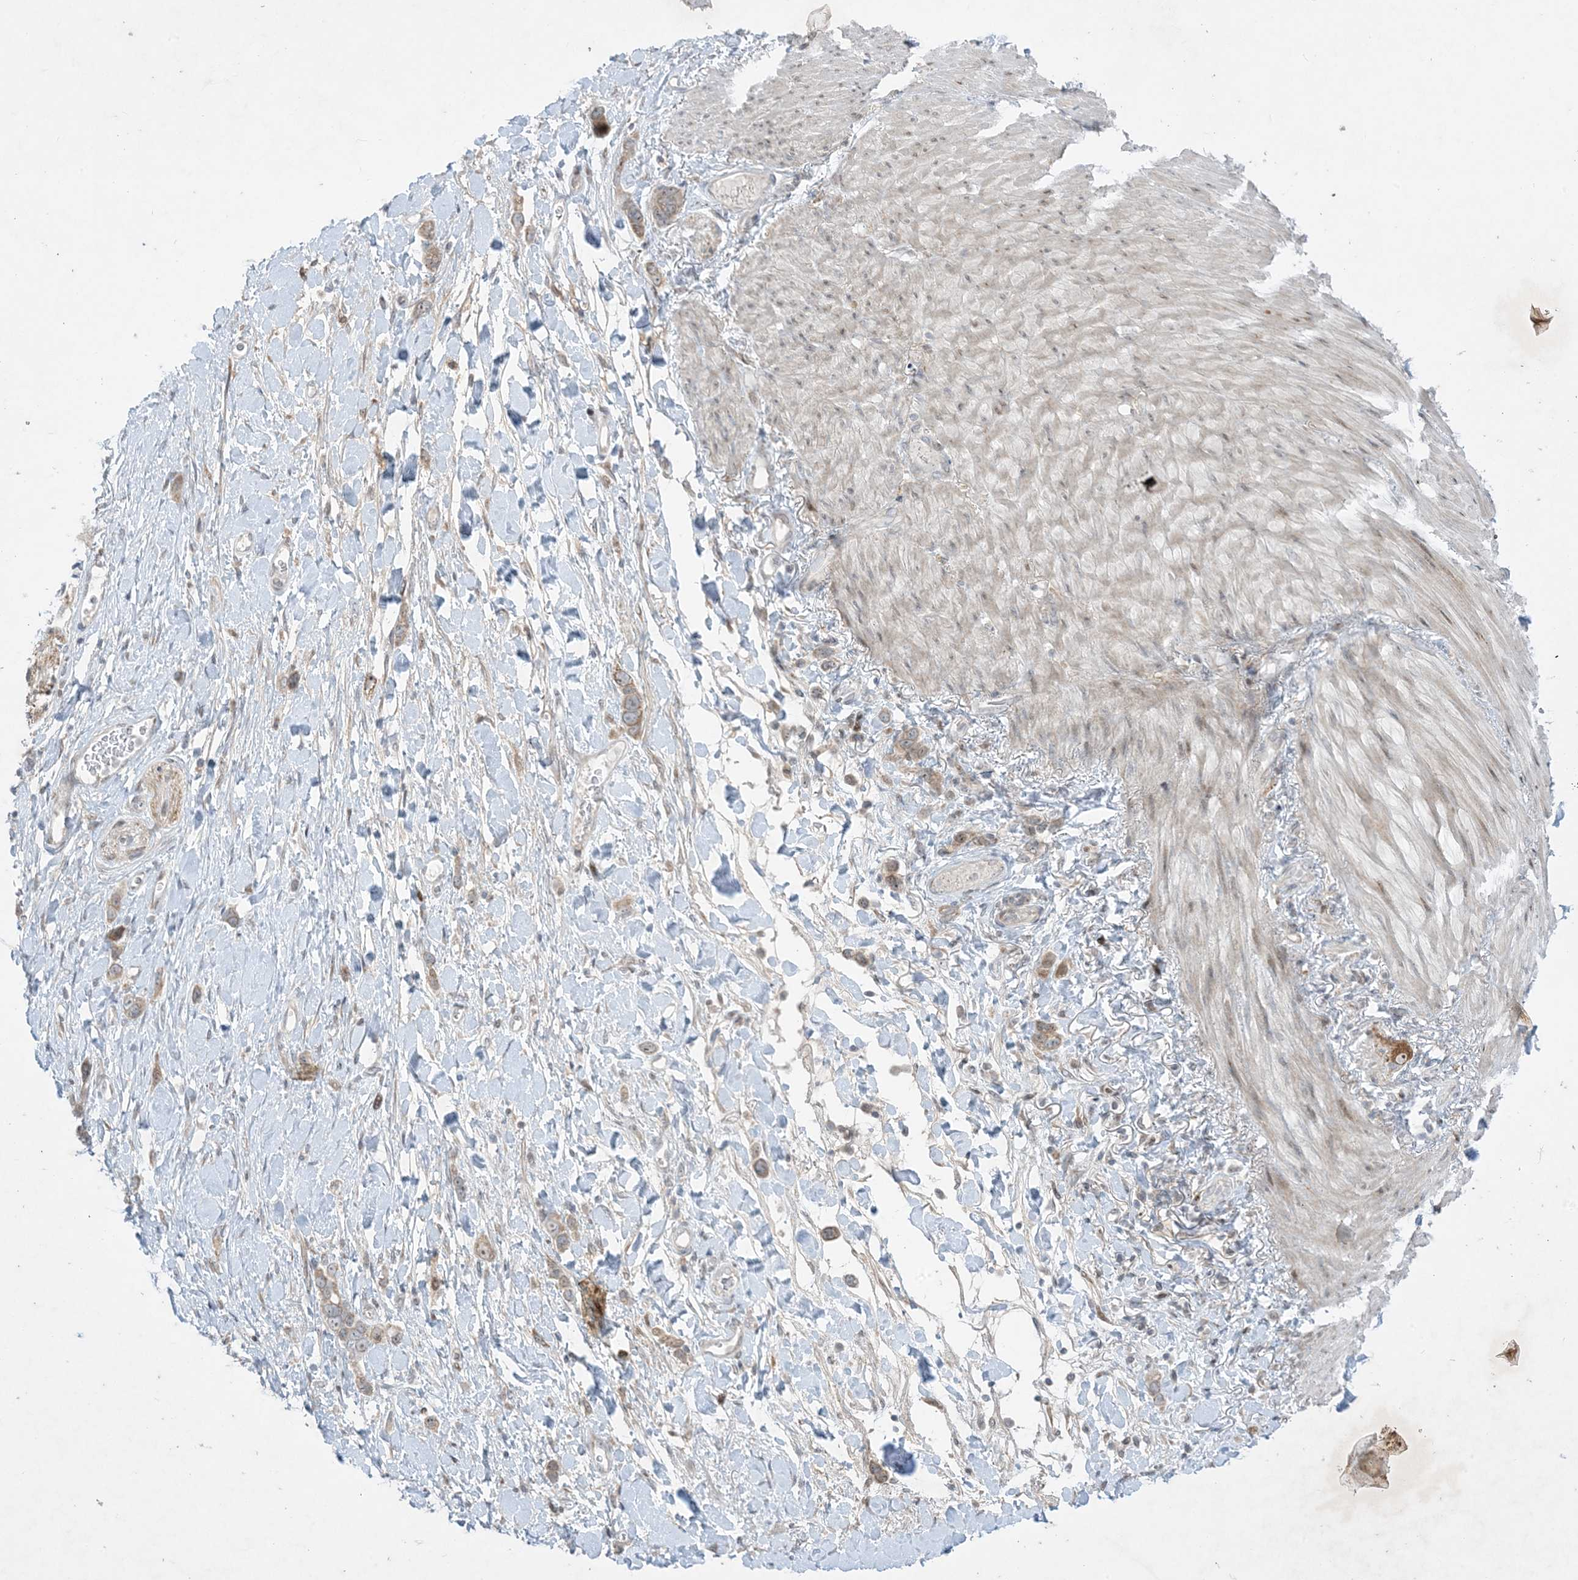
{"staining": {"intensity": "weak", "quantity": ">75%", "location": "cytoplasmic/membranous"}, "tissue": "stomach cancer", "cell_type": "Tumor cells", "image_type": "cancer", "snomed": [{"axis": "morphology", "description": "Adenocarcinoma, NOS"}, {"axis": "topography", "description": "Stomach"}], "caption": "A micrograph showing weak cytoplasmic/membranous expression in about >75% of tumor cells in adenocarcinoma (stomach), as visualized by brown immunohistochemical staining.", "gene": "SOGA3", "patient": {"sex": "female", "age": 65}}